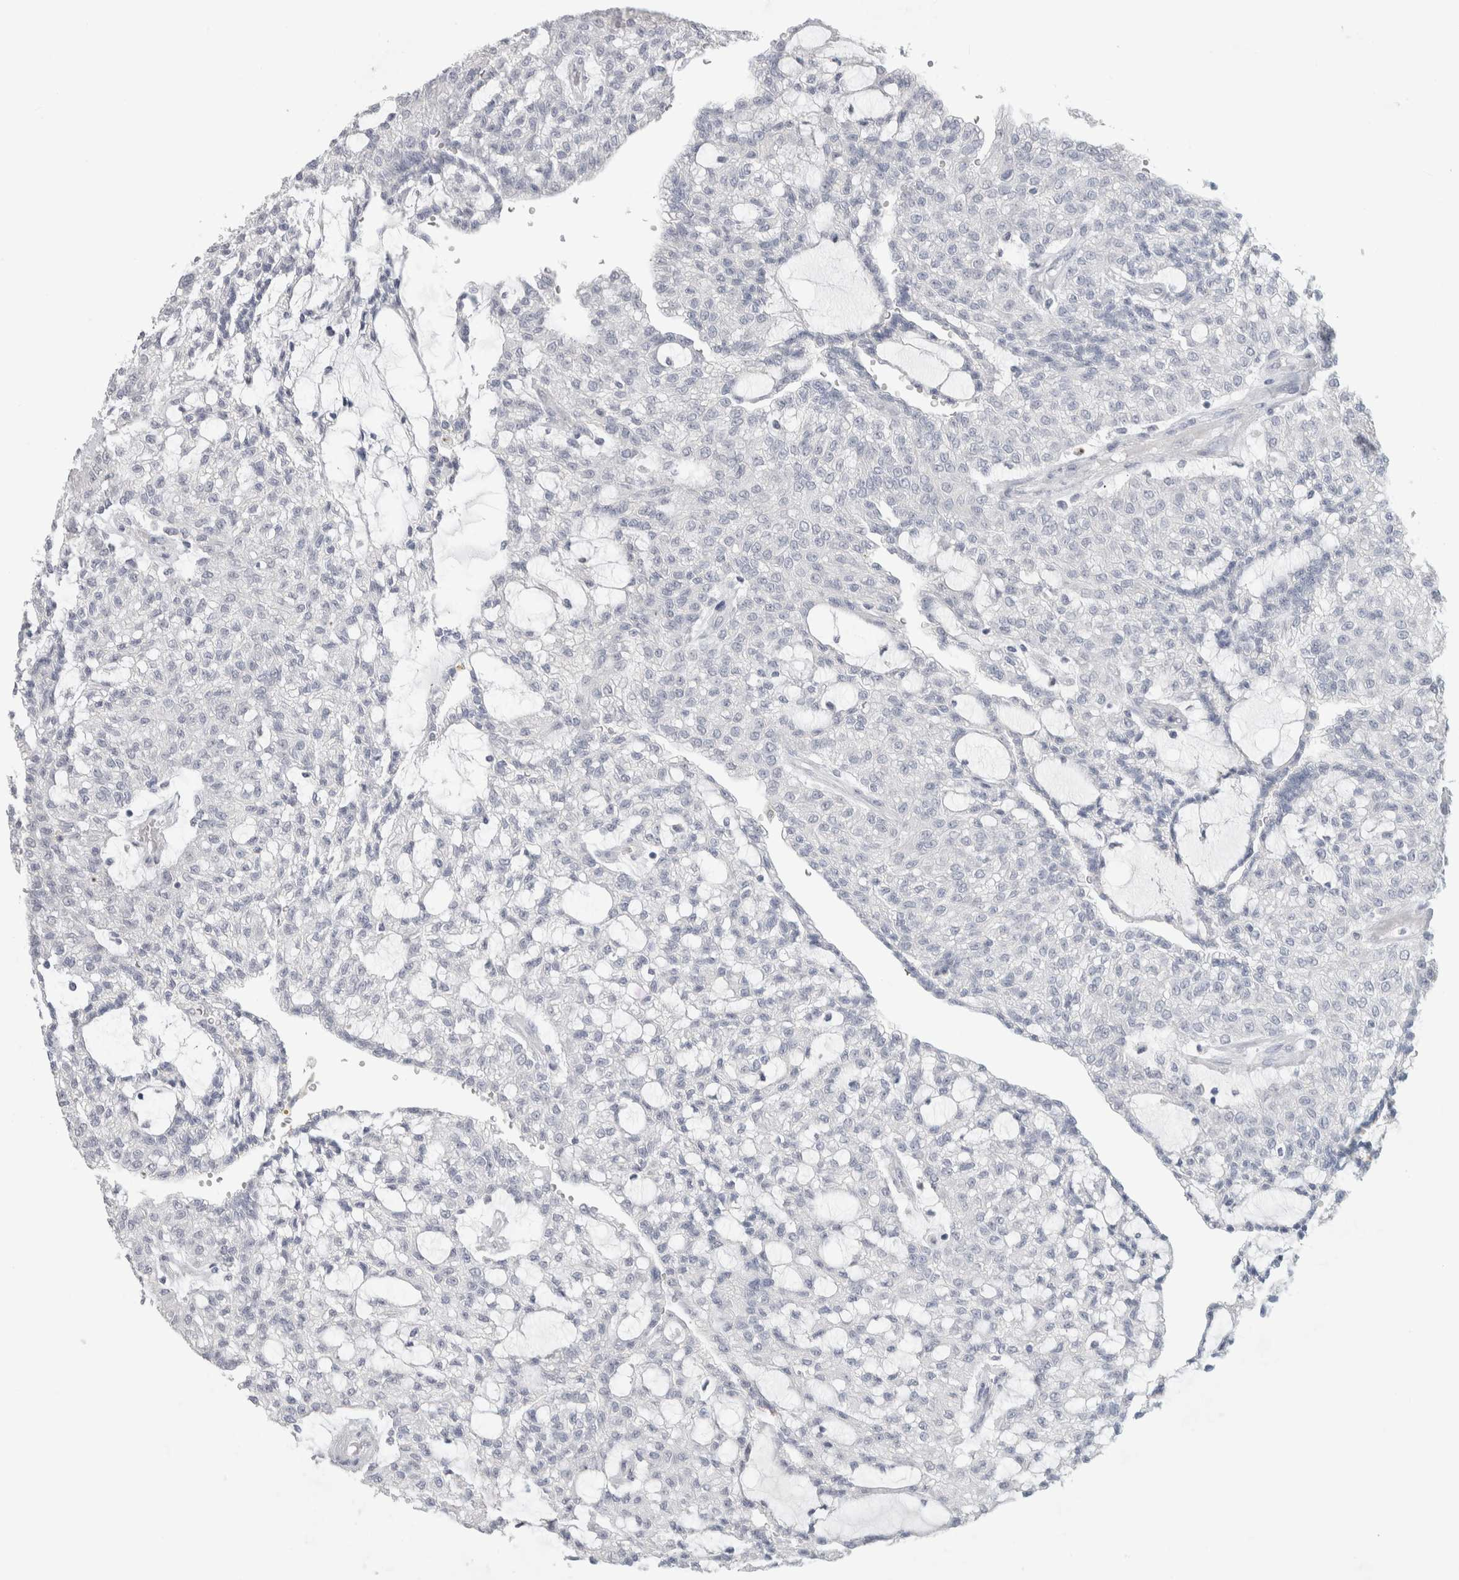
{"staining": {"intensity": "negative", "quantity": "none", "location": "none"}, "tissue": "renal cancer", "cell_type": "Tumor cells", "image_type": "cancer", "snomed": [{"axis": "morphology", "description": "Adenocarcinoma, NOS"}, {"axis": "topography", "description": "Kidney"}], "caption": "DAB immunohistochemical staining of renal cancer displays no significant staining in tumor cells.", "gene": "SLC6A1", "patient": {"sex": "male", "age": 63}}